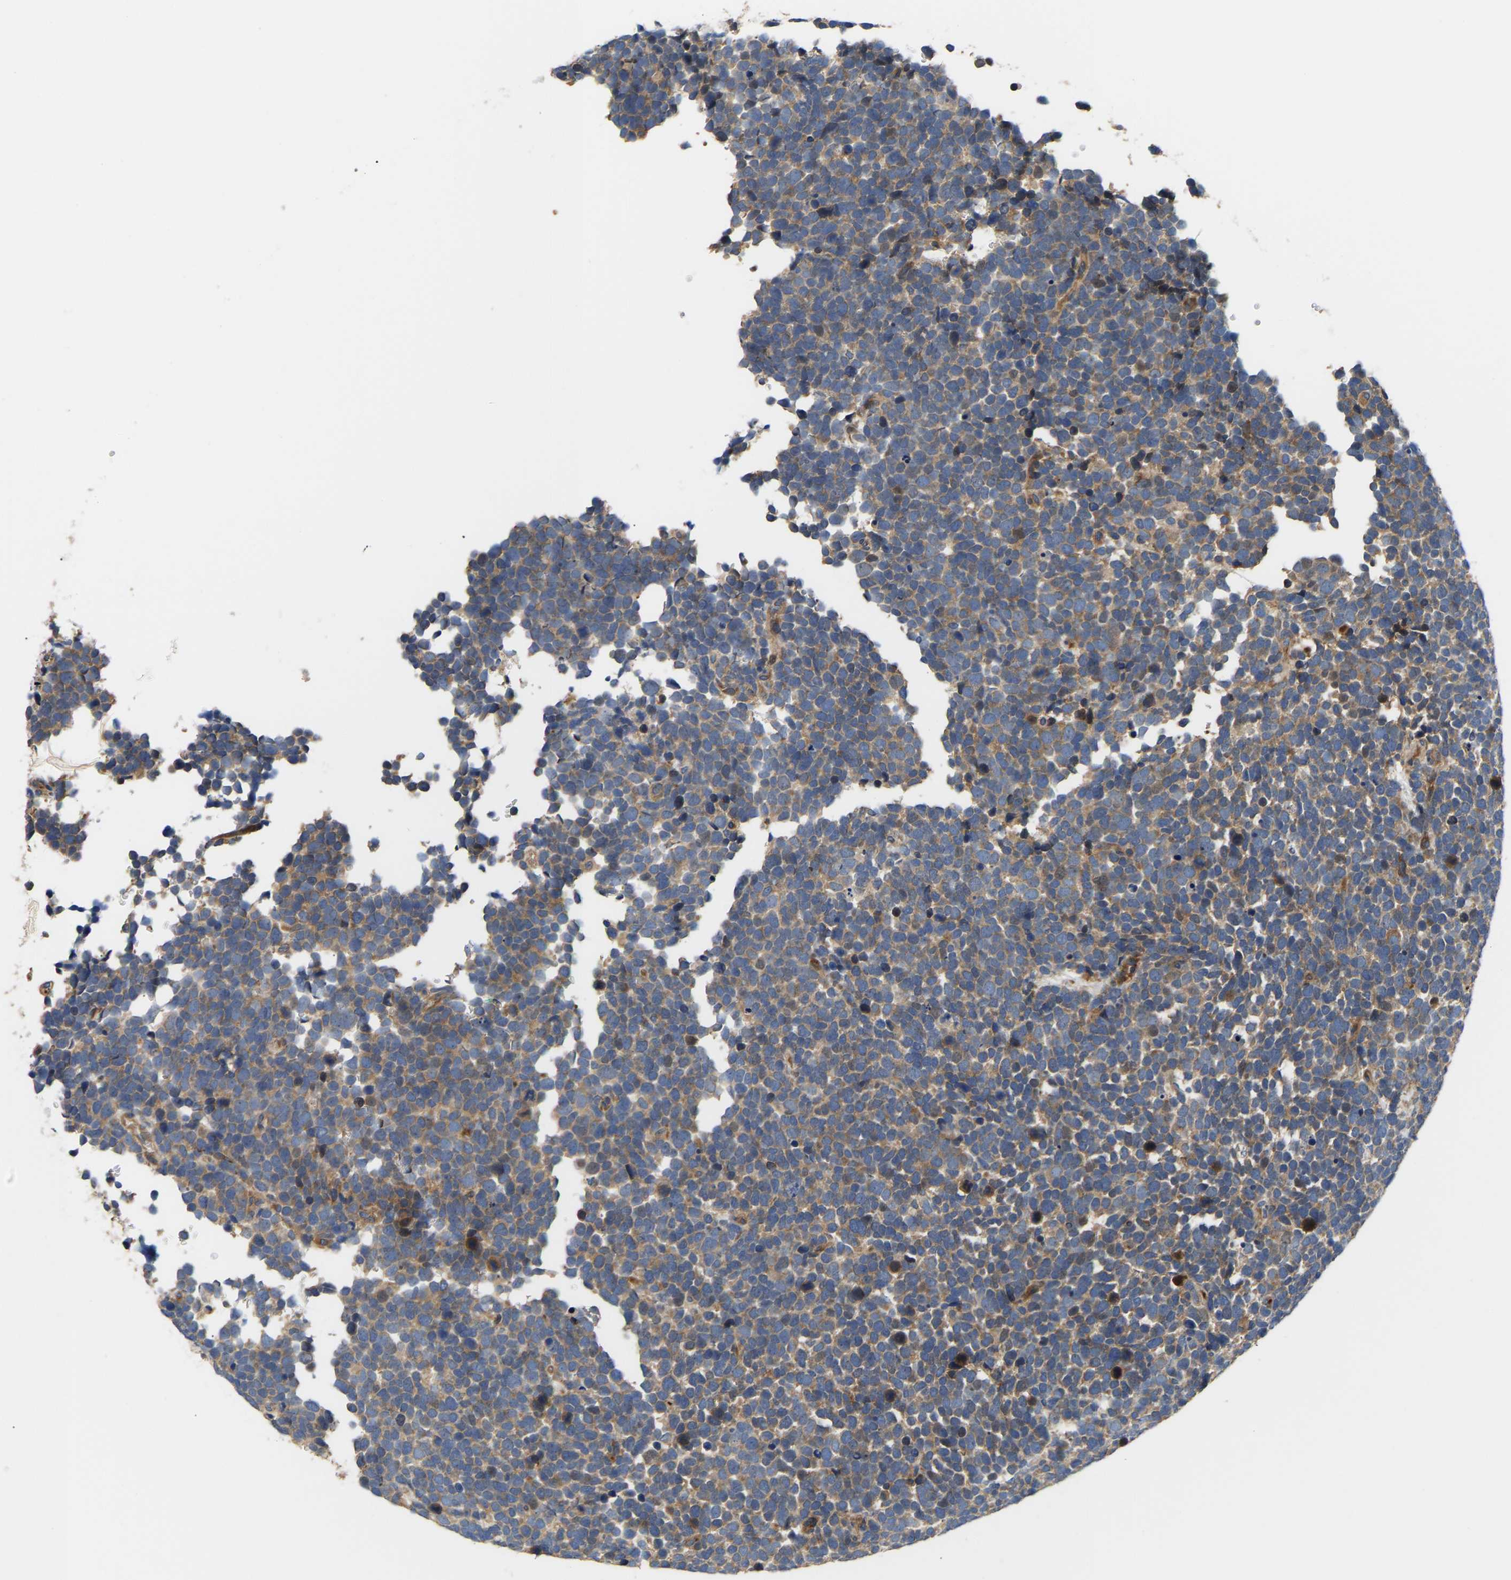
{"staining": {"intensity": "moderate", "quantity": ">75%", "location": "cytoplasmic/membranous"}, "tissue": "urothelial cancer", "cell_type": "Tumor cells", "image_type": "cancer", "snomed": [{"axis": "morphology", "description": "Urothelial carcinoma, High grade"}, {"axis": "topography", "description": "Urinary bladder"}], "caption": "High-grade urothelial carcinoma was stained to show a protein in brown. There is medium levels of moderate cytoplasmic/membranous staining in about >75% of tumor cells. (IHC, brightfield microscopy, high magnification).", "gene": "AIMP2", "patient": {"sex": "female", "age": 82}}